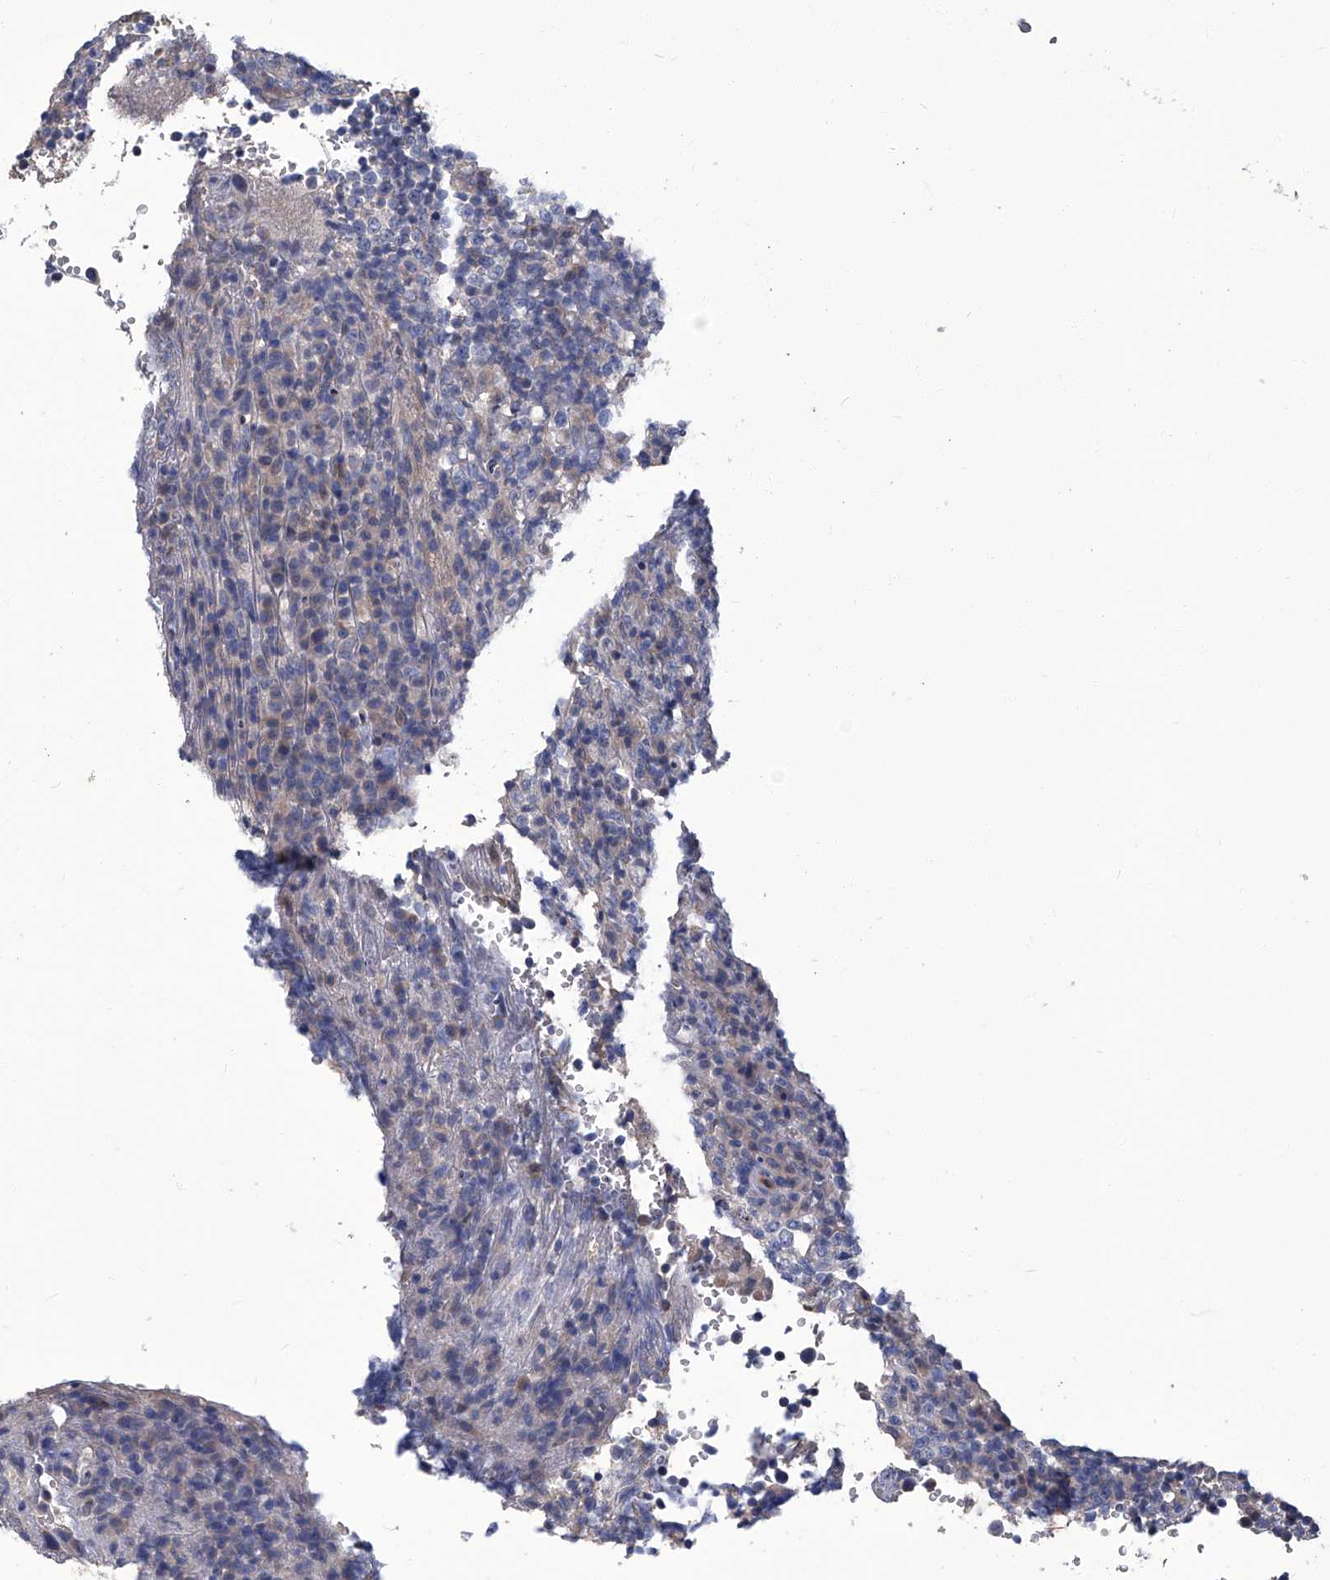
{"staining": {"intensity": "negative", "quantity": "none", "location": "none"}, "tissue": "lymphoma", "cell_type": "Tumor cells", "image_type": "cancer", "snomed": [{"axis": "morphology", "description": "Malignant lymphoma, non-Hodgkin's type, High grade"}, {"axis": "topography", "description": "Lymph node"}], "caption": "This is an IHC histopathology image of human malignant lymphoma, non-Hodgkin's type (high-grade). There is no staining in tumor cells.", "gene": "TGFBR1", "patient": {"sex": "female", "age": 76}}